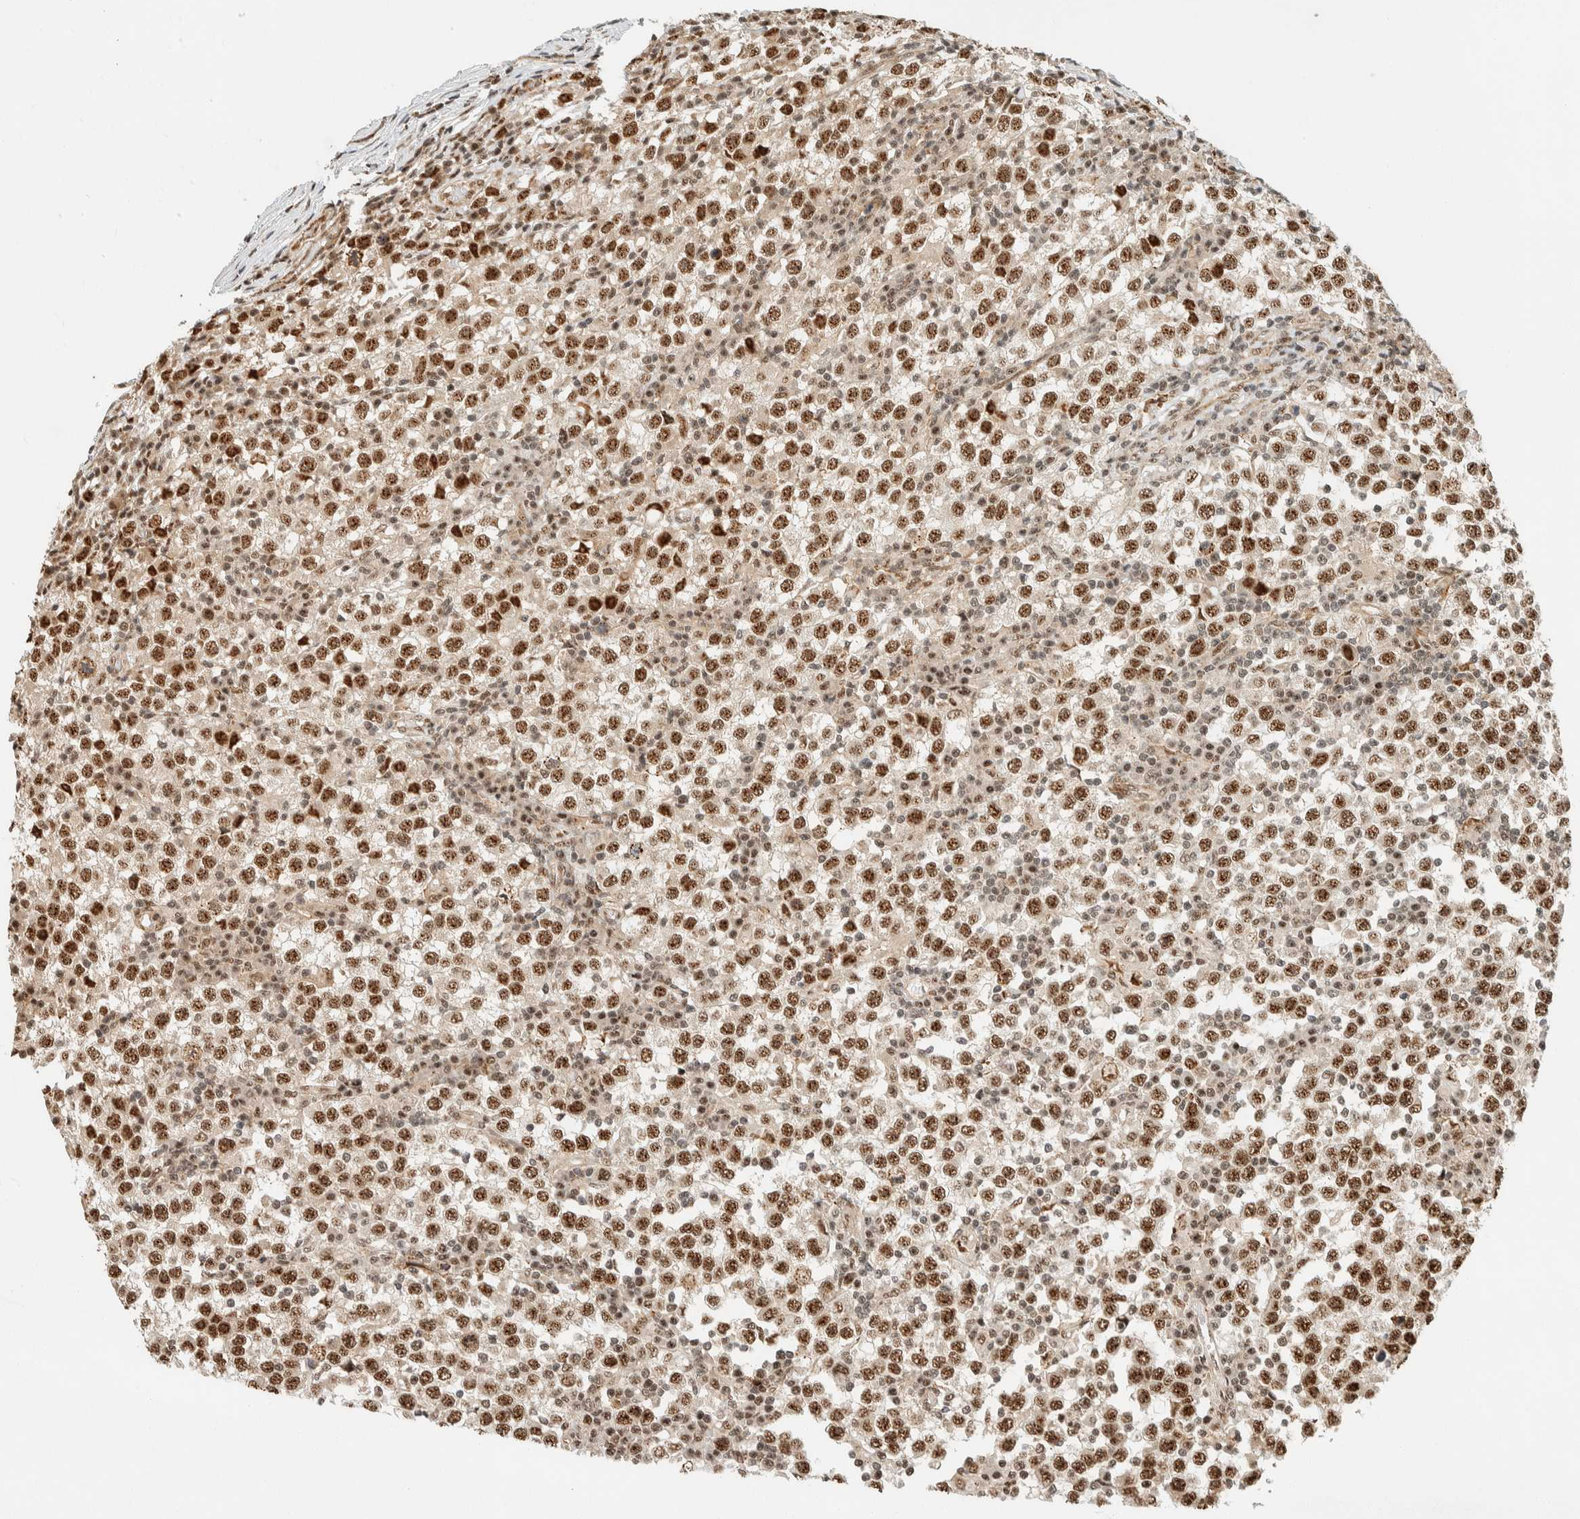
{"staining": {"intensity": "moderate", "quantity": ">75%", "location": "nuclear"}, "tissue": "testis cancer", "cell_type": "Tumor cells", "image_type": "cancer", "snomed": [{"axis": "morphology", "description": "Seminoma, NOS"}, {"axis": "topography", "description": "Testis"}], "caption": "Seminoma (testis) stained for a protein reveals moderate nuclear positivity in tumor cells. Immunohistochemistry (ihc) stains the protein in brown and the nuclei are stained blue.", "gene": "SIK1", "patient": {"sex": "male", "age": 65}}